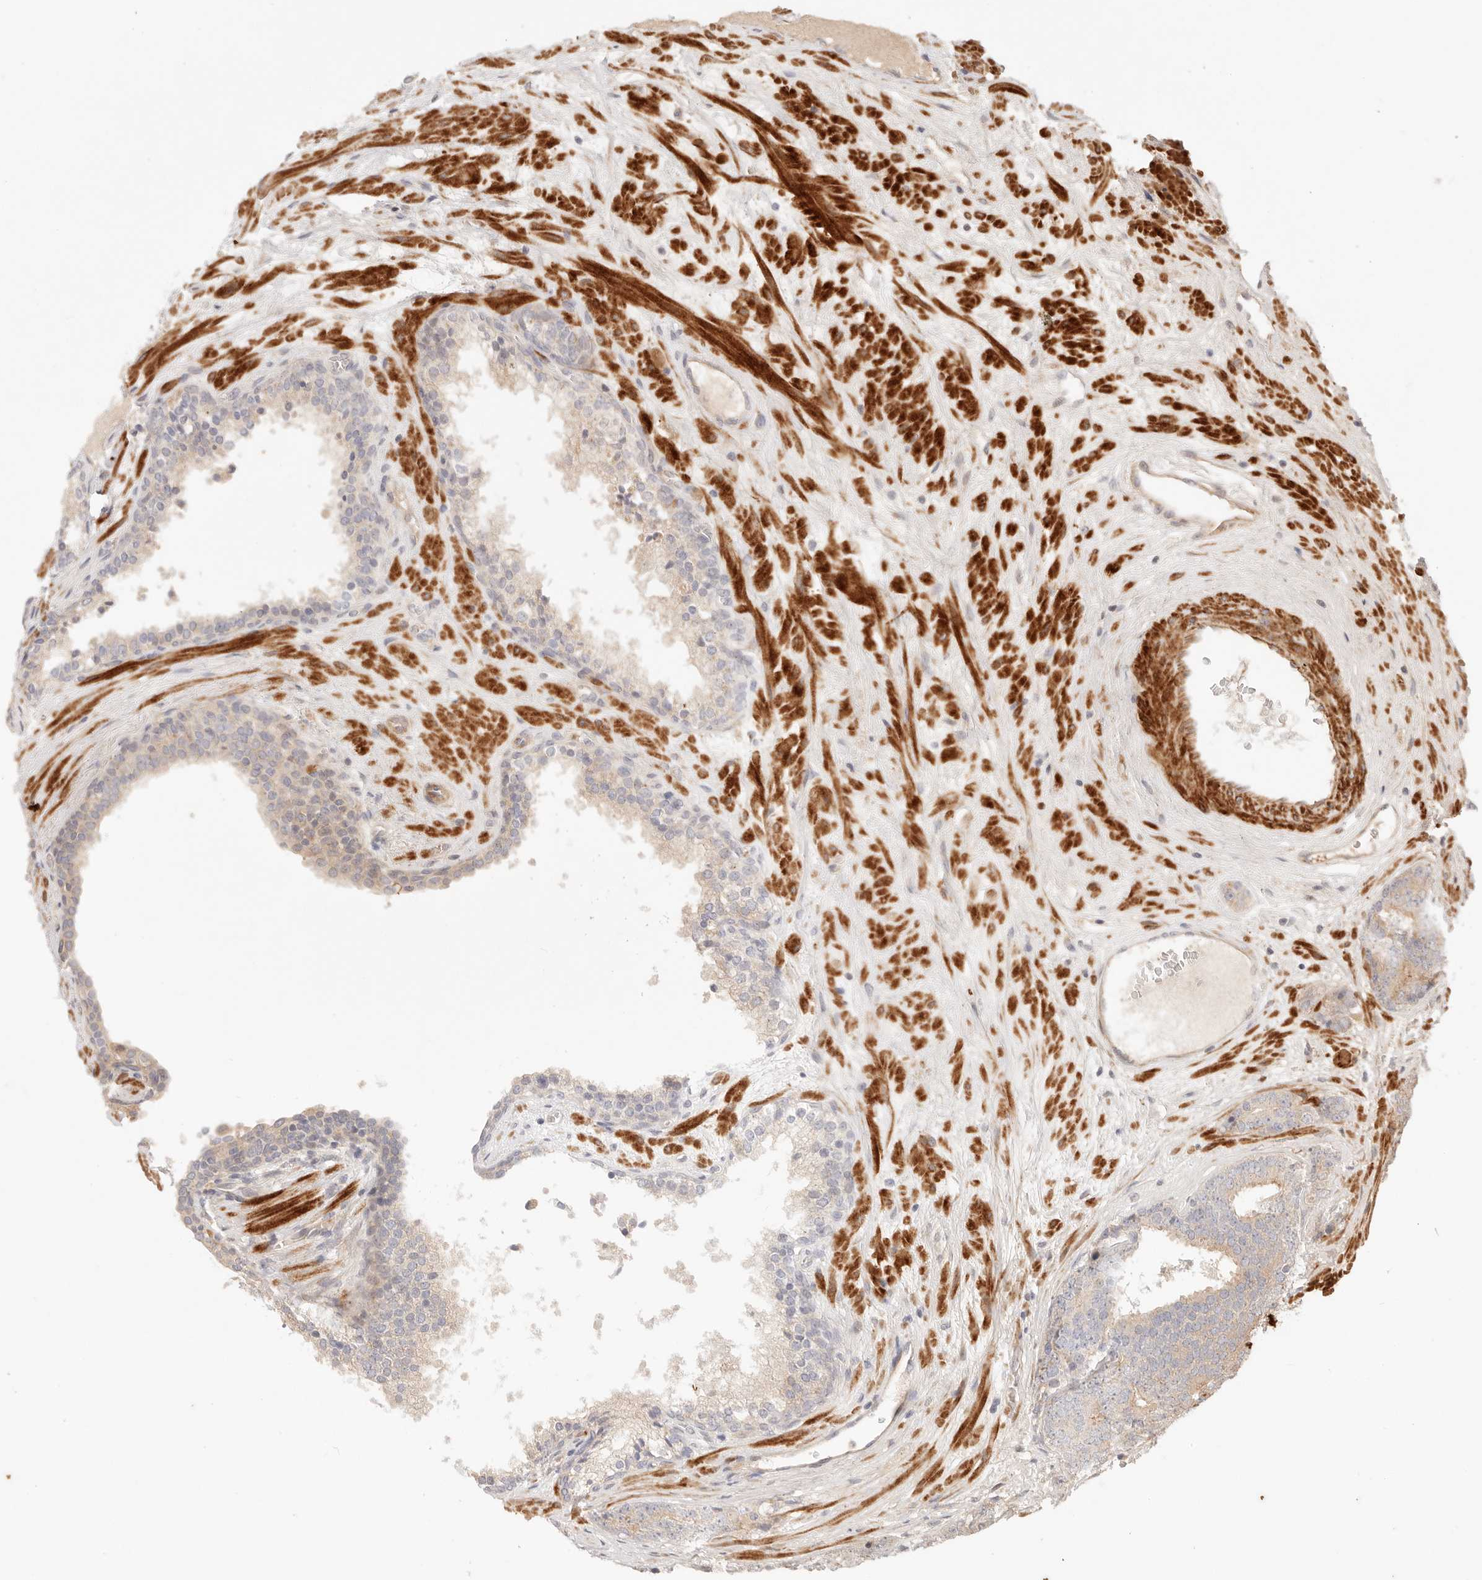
{"staining": {"intensity": "negative", "quantity": "none", "location": "none"}, "tissue": "prostate cancer", "cell_type": "Tumor cells", "image_type": "cancer", "snomed": [{"axis": "morphology", "description": "Adenocarcinoma, High grade"}, {"axis": "topography", "description": "Prostate"}], "caption": "Adenocarcinoma (high-grade) (prostate) was stained to show a protein in brown. There is no significant staining in tumor cells.", "gene": "IL1R2", "patient": {"sex": "male", "age": 56}}